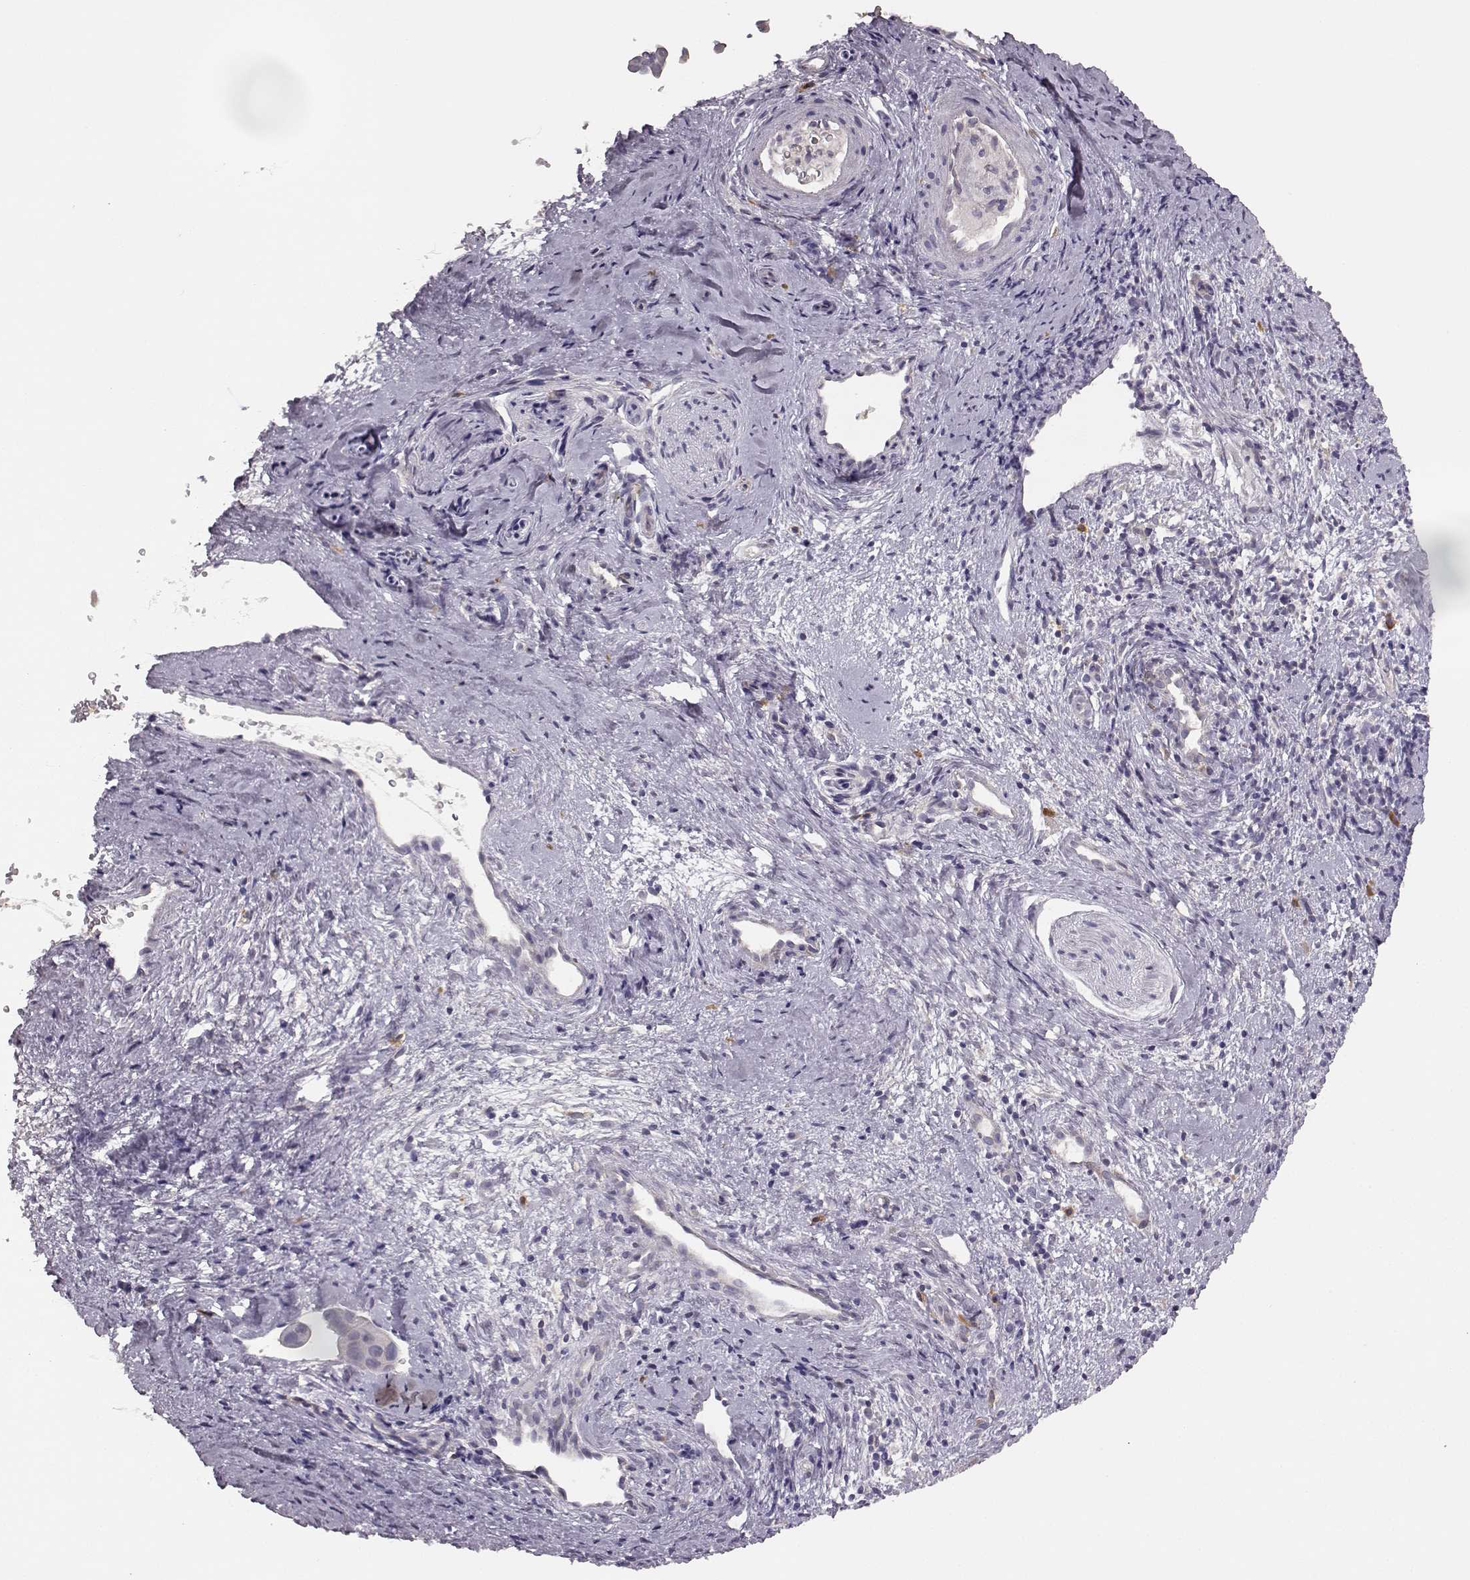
{"staining": {"intensity": "negative", "quantity": "none", "location": "none"}, "tissue": "cervical cancer", "cell_type": "Tumor cells", "image_type": "cancer", "snomed": [{"axis": "morphology", "description": "Squamous cell carcinoma, NOS"}, {"axis": "topography", "description": "Cervix"}], "caption": "A histopathology image of squamous cell carcinoma (cervical) stained for a protein demonstrates no brown staining in tumor cells.", "gene": "GHR", "patient": {"sex": "female", "age": 35}}